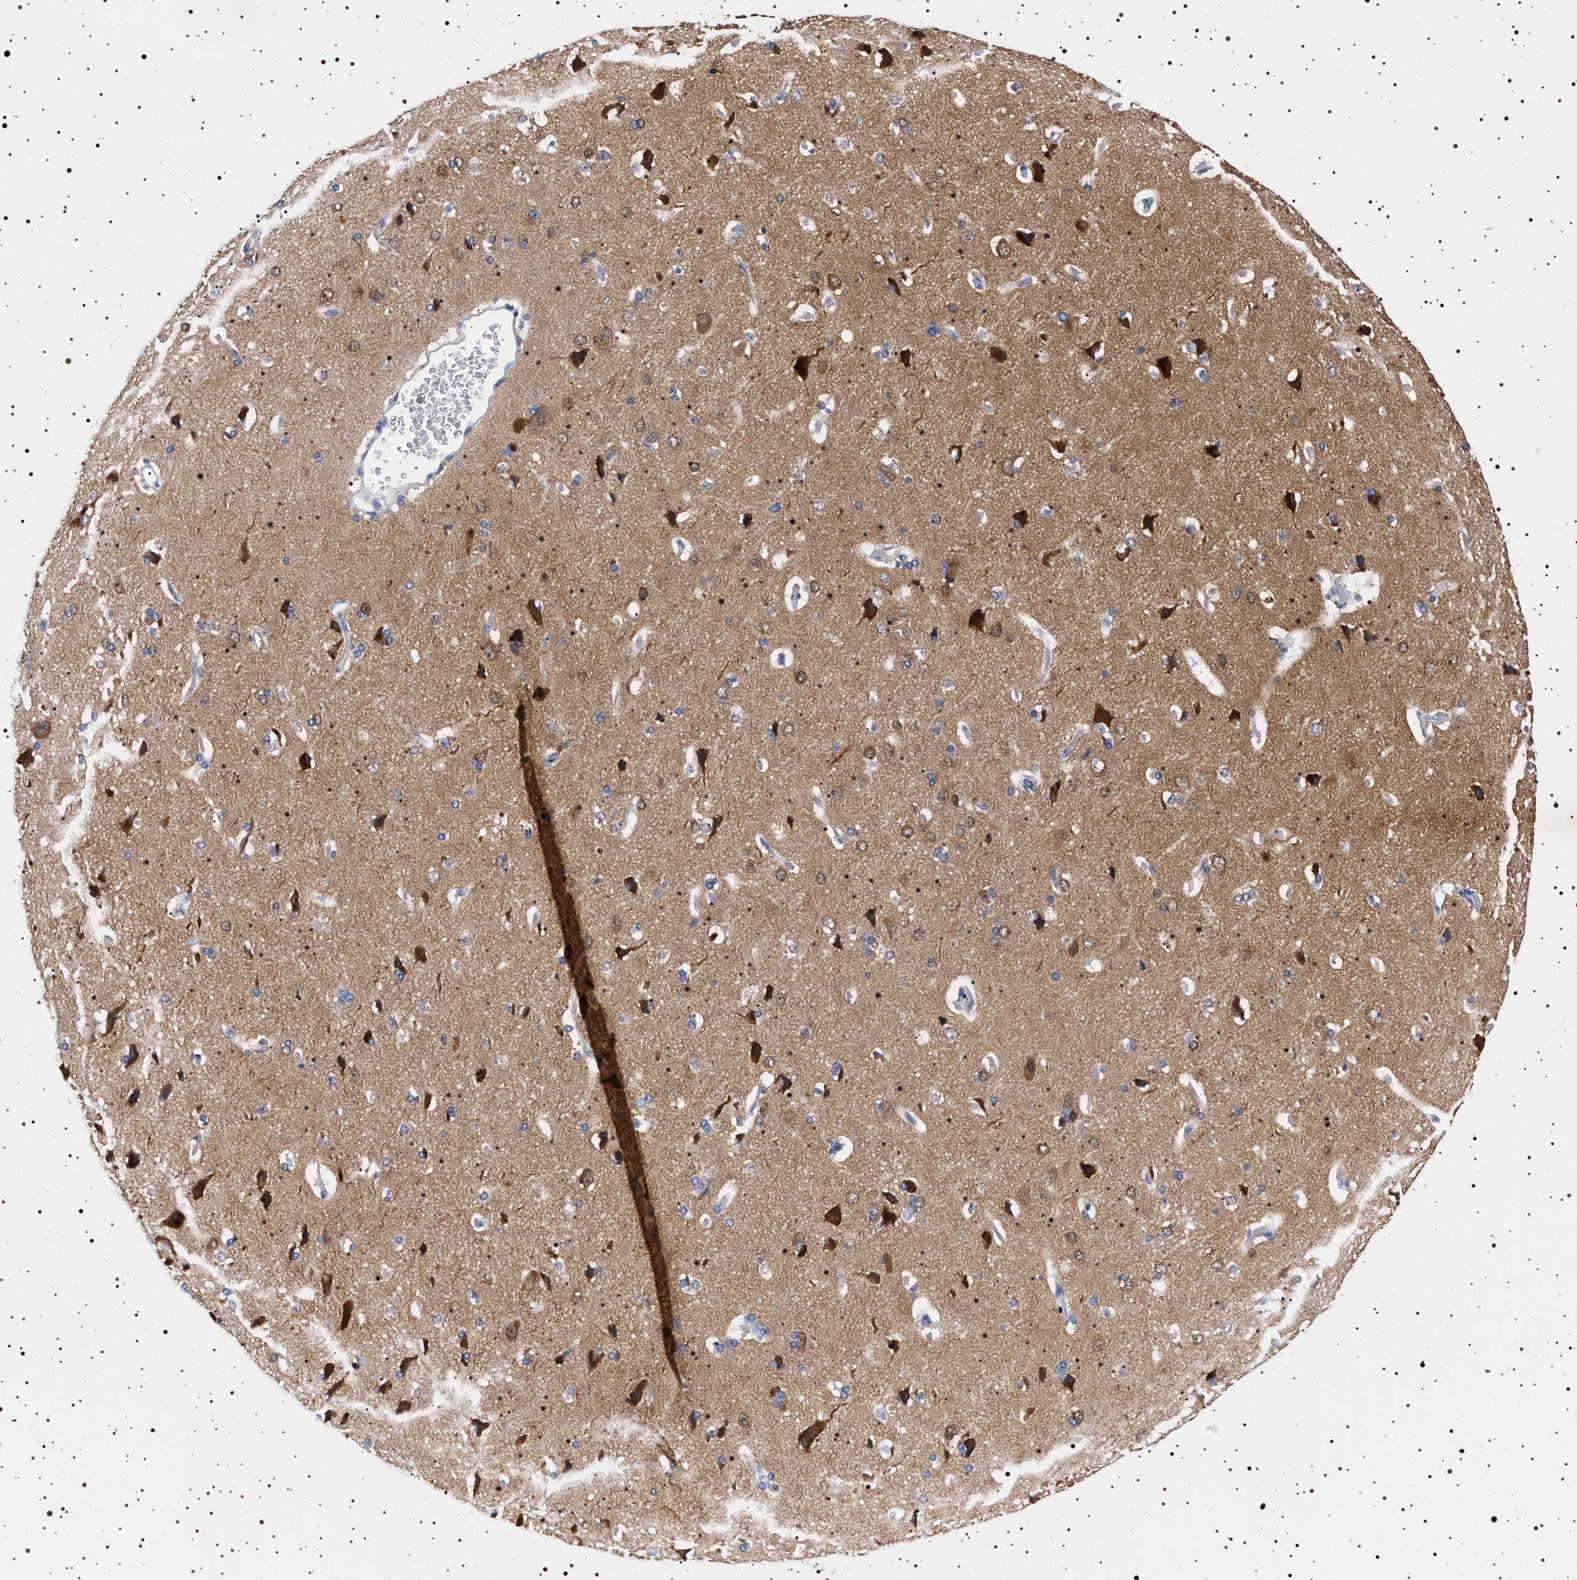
{"staining": {"intensity": "negative", "quantity": "none", "location": "none"}, "tissue": "cerebral cortex", "cell_type": "Endothelial cells", "image_type": "normal", "snomed": [{"axis": "morphology", "description": "Normal tissue, NOS"}, {"axis": "topography", "description": "Cerebral cortex"}], "caption": "Endothelial cells are negative for brown protein staining in benign cerebral cortex. Brightfield microscopy of immunohistochemistry (IHC) stained with DAB (3,3'-diaminobenzidine) (brown) and hematoxylin (blue), captured at high magnification.", "gene": "MAPK10", "patient": {"sex": "male", "age": 62}}